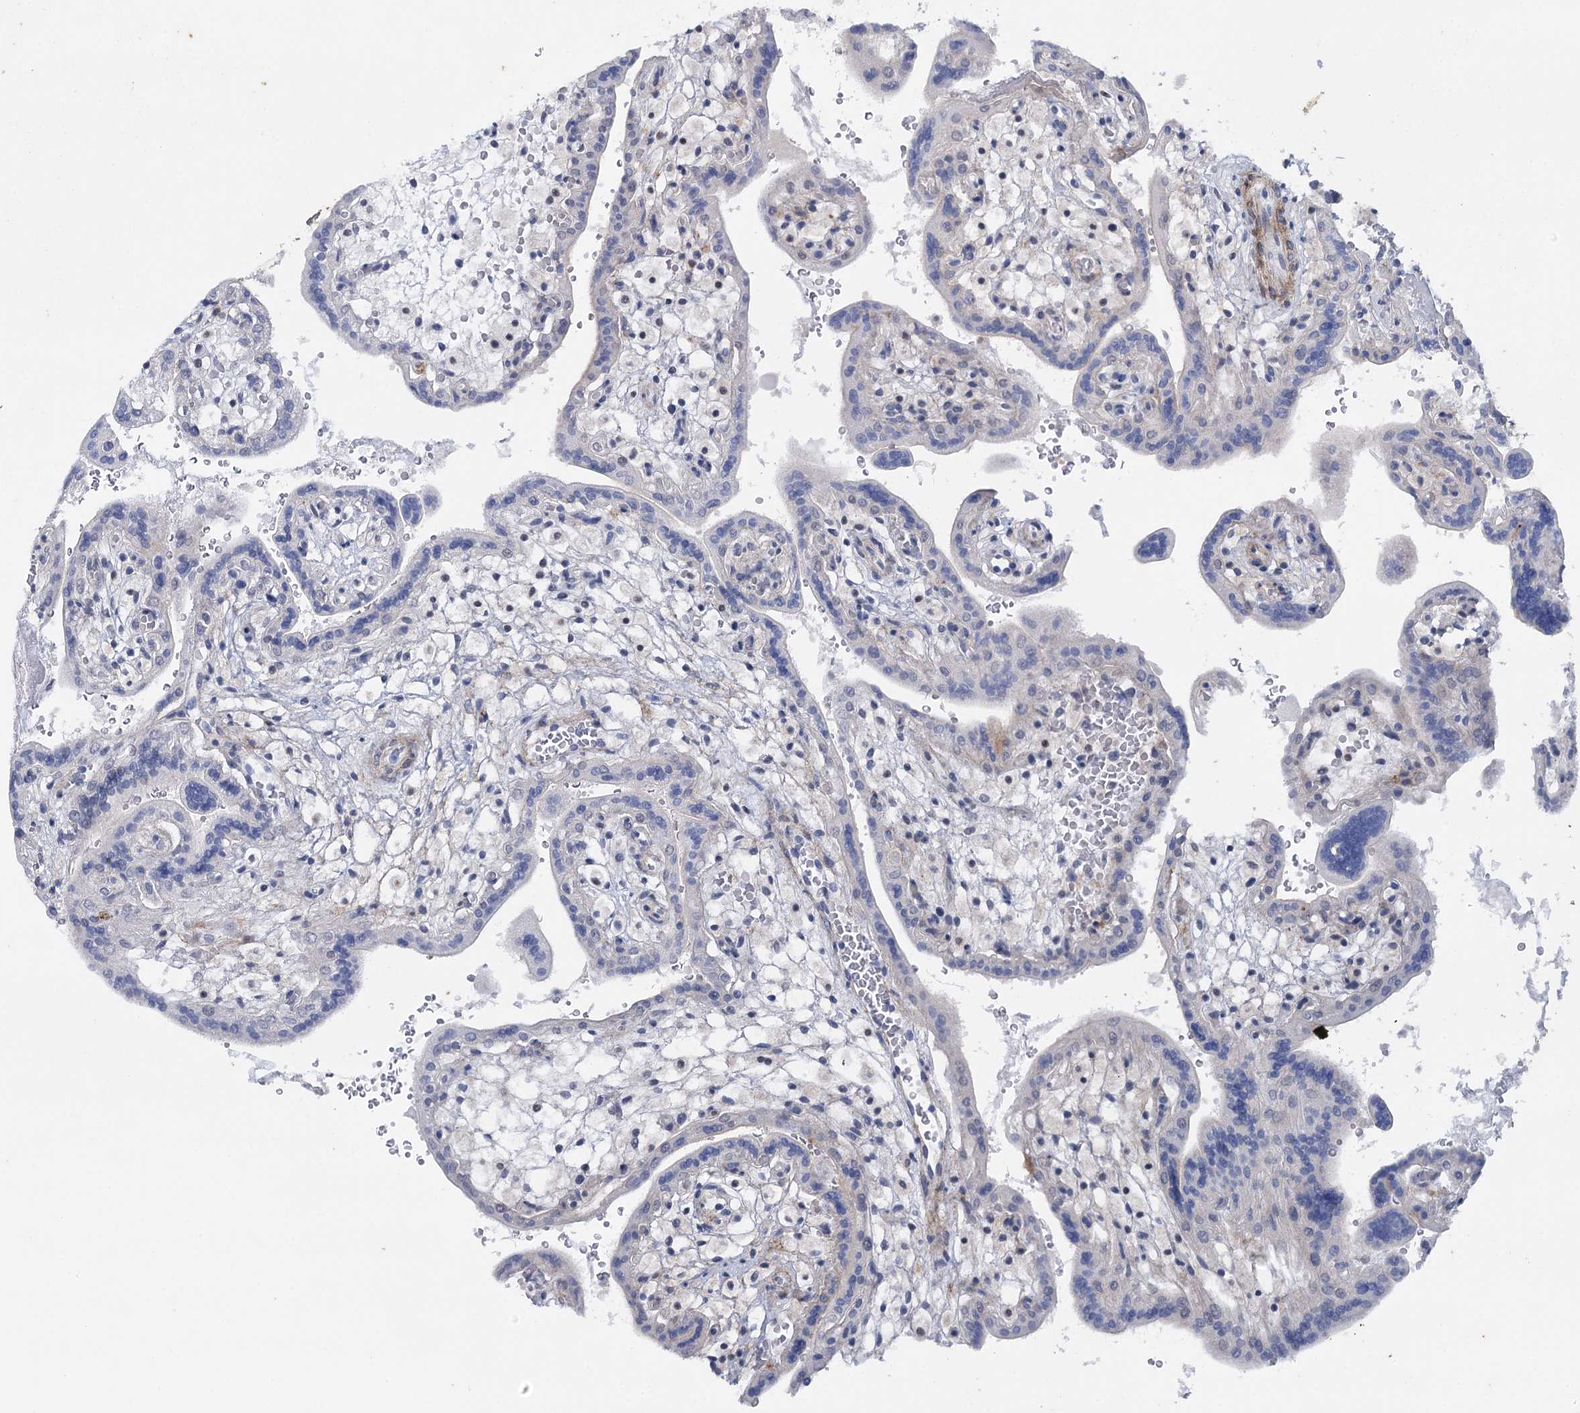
{"staining": {"intensity": "negative", "quantity": "none", "location": "none"}, "tissue": "placenta", "cell_type": "Trophoblastic cells", "image_type": "normal", "snomed": [{"axis": "morphology", "description": "Normal tissue, NOS"}, {"axis": "topography", "description": "Placenta"}], "caption": "Photomicrograph shows no protein expression in trophoblastic cells of benign placenta. (DAB immunohistochemistry (IHC) with hematoxylin counter stain).", "gene": "AGXT2", "patient": {"sex": "female", "age": 37}}